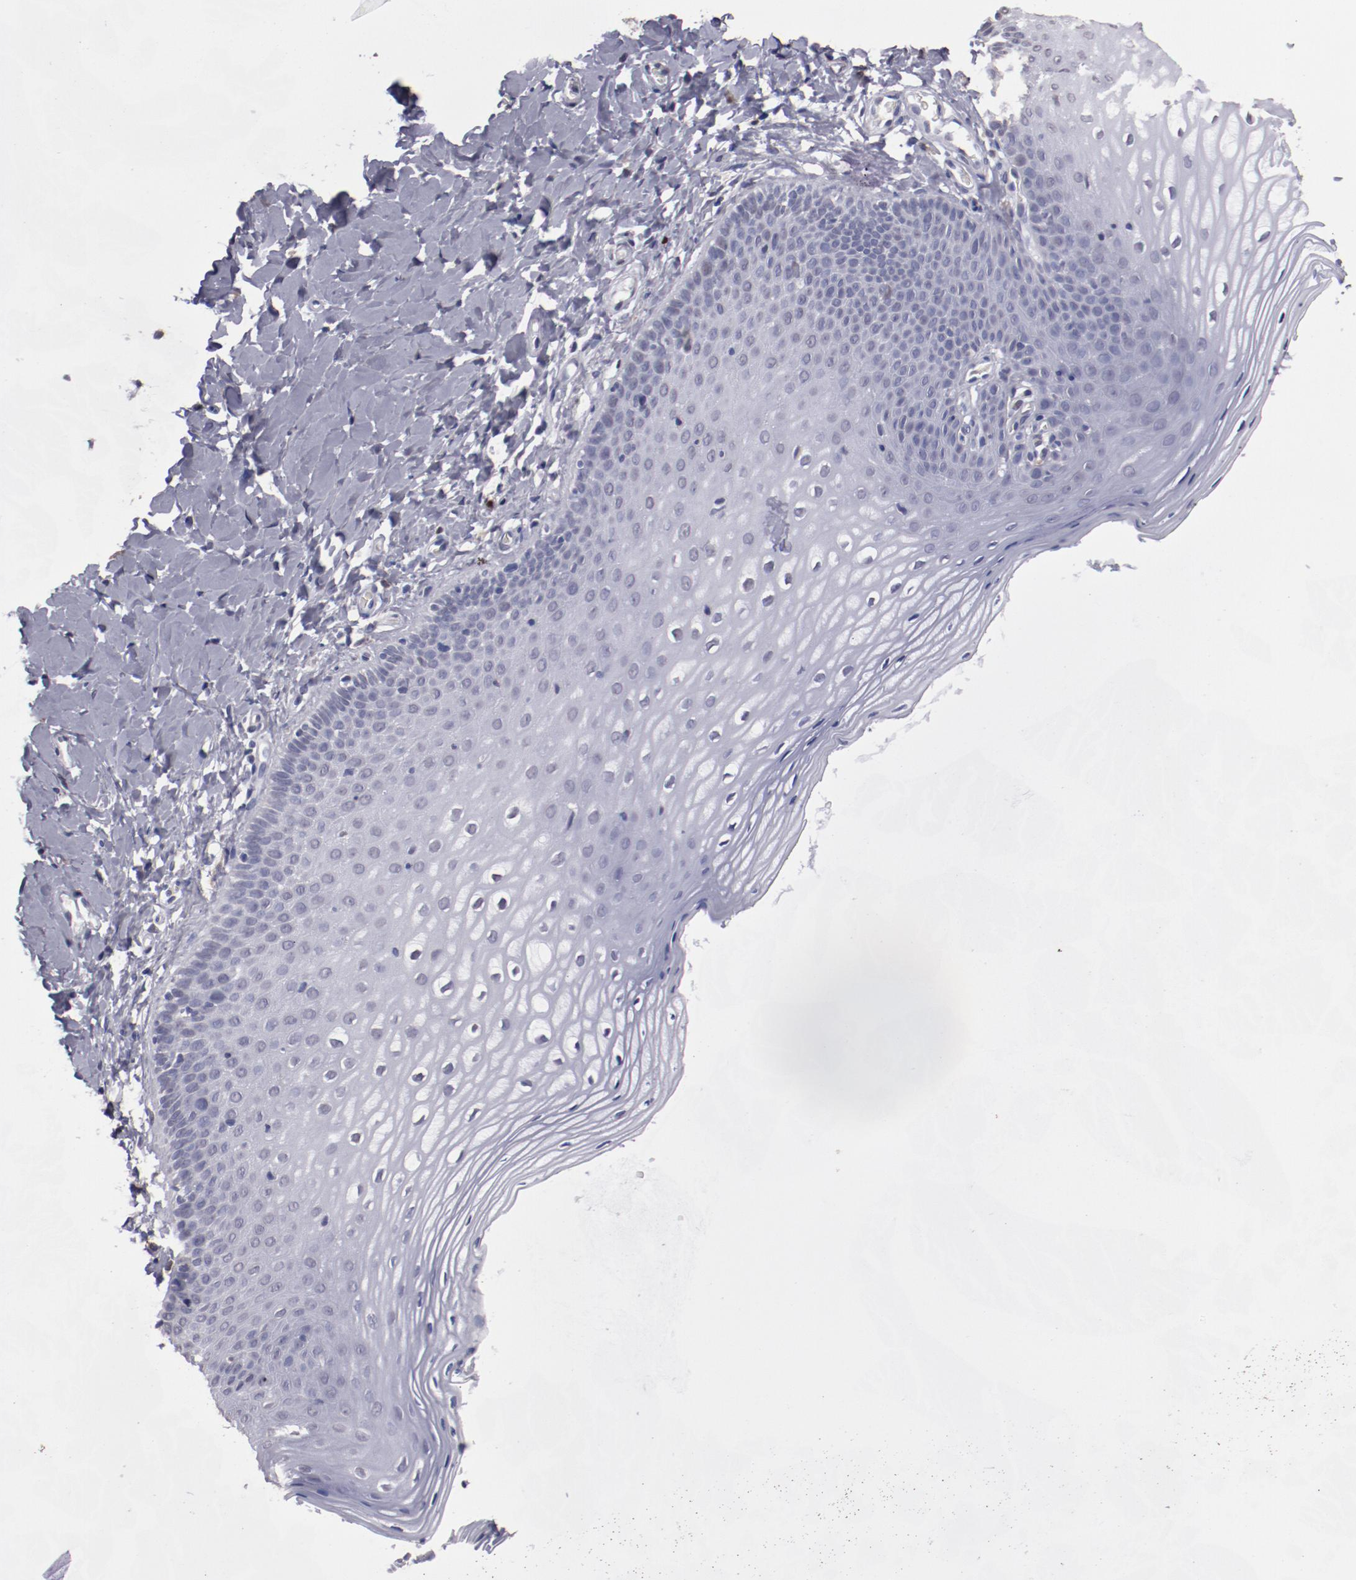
{"staining": {"intensity": "negative", "quantity": "none", "location": "none"}, "tissue": "vagina", "cell_type": "Squamous epithelial cells", "image_type": "normal", "snomed": [{"axis": "morphology", "description": "Normal tissue, NOS"}, {"axis": "topography", "description": "Vagina"}], "caption": "Immunohistochemical staining of unremarkable human vagina demonstrates no significant positivity in squamous epithelial cells. (DAB IHC with hematoxylin counter stain).", "gene": "IRF4", "patient": {"sex": "female", "age": 55}}